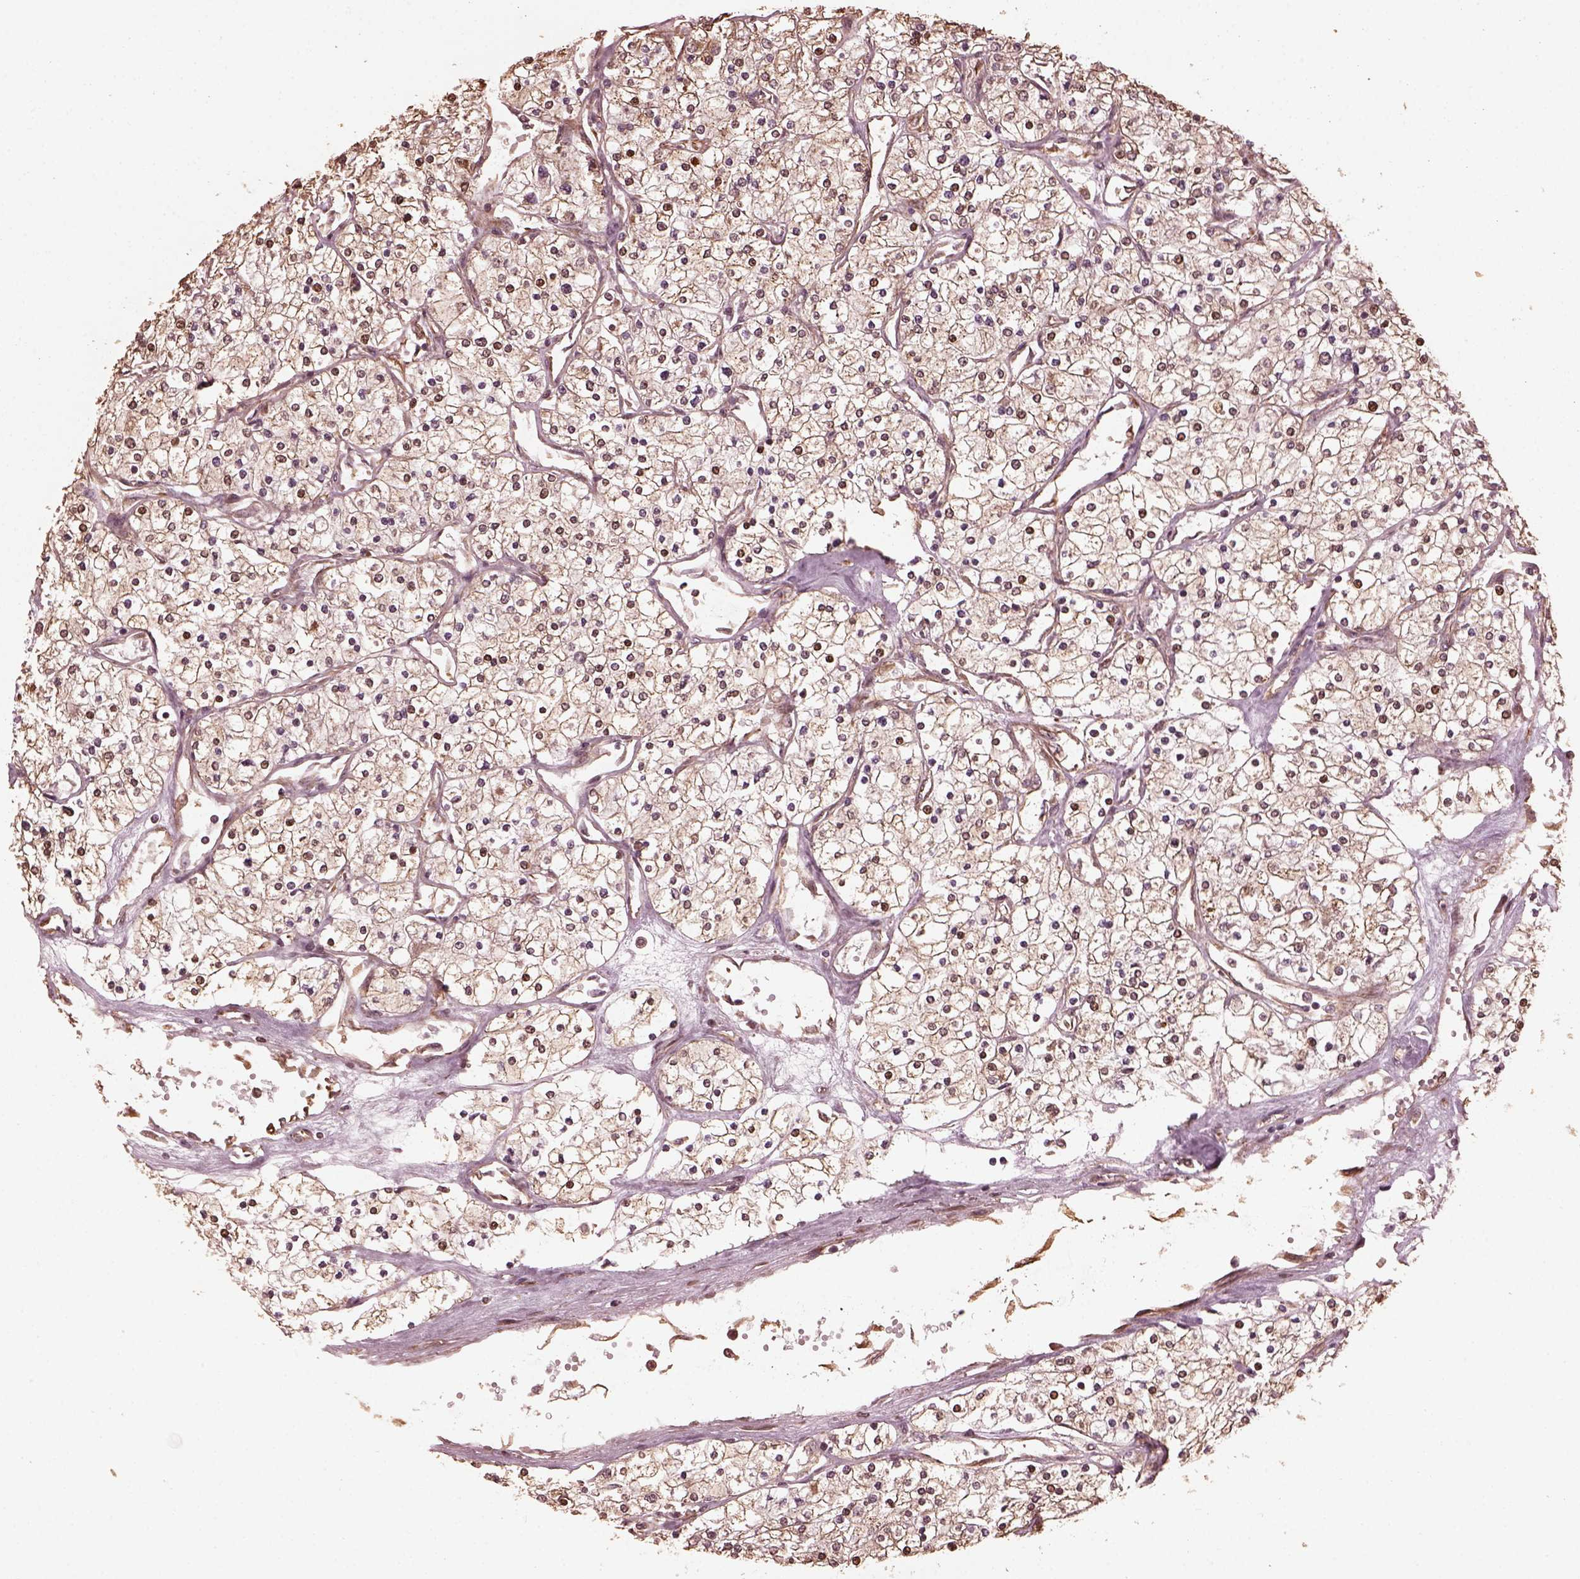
{"staining": {"intensity": "weak", "quantity": ">75%", "location": "cytoplasmic/membranous,nuclear"}, "tissue": "renal cancer", "cell_type": "Tumor cells", "image_type": "cancer", "snomed": [{"axis": "morphology", "description": "Adenocarcinoma, NOS"}, {"axis": "topography", "description": "Kidney"}], "caption": "Human renal cancer stained with a protein marker demonstrates weak staining in tumor cells.", "gene": "GTPBP1", "patient": {"sex": "male", "age": 80}}